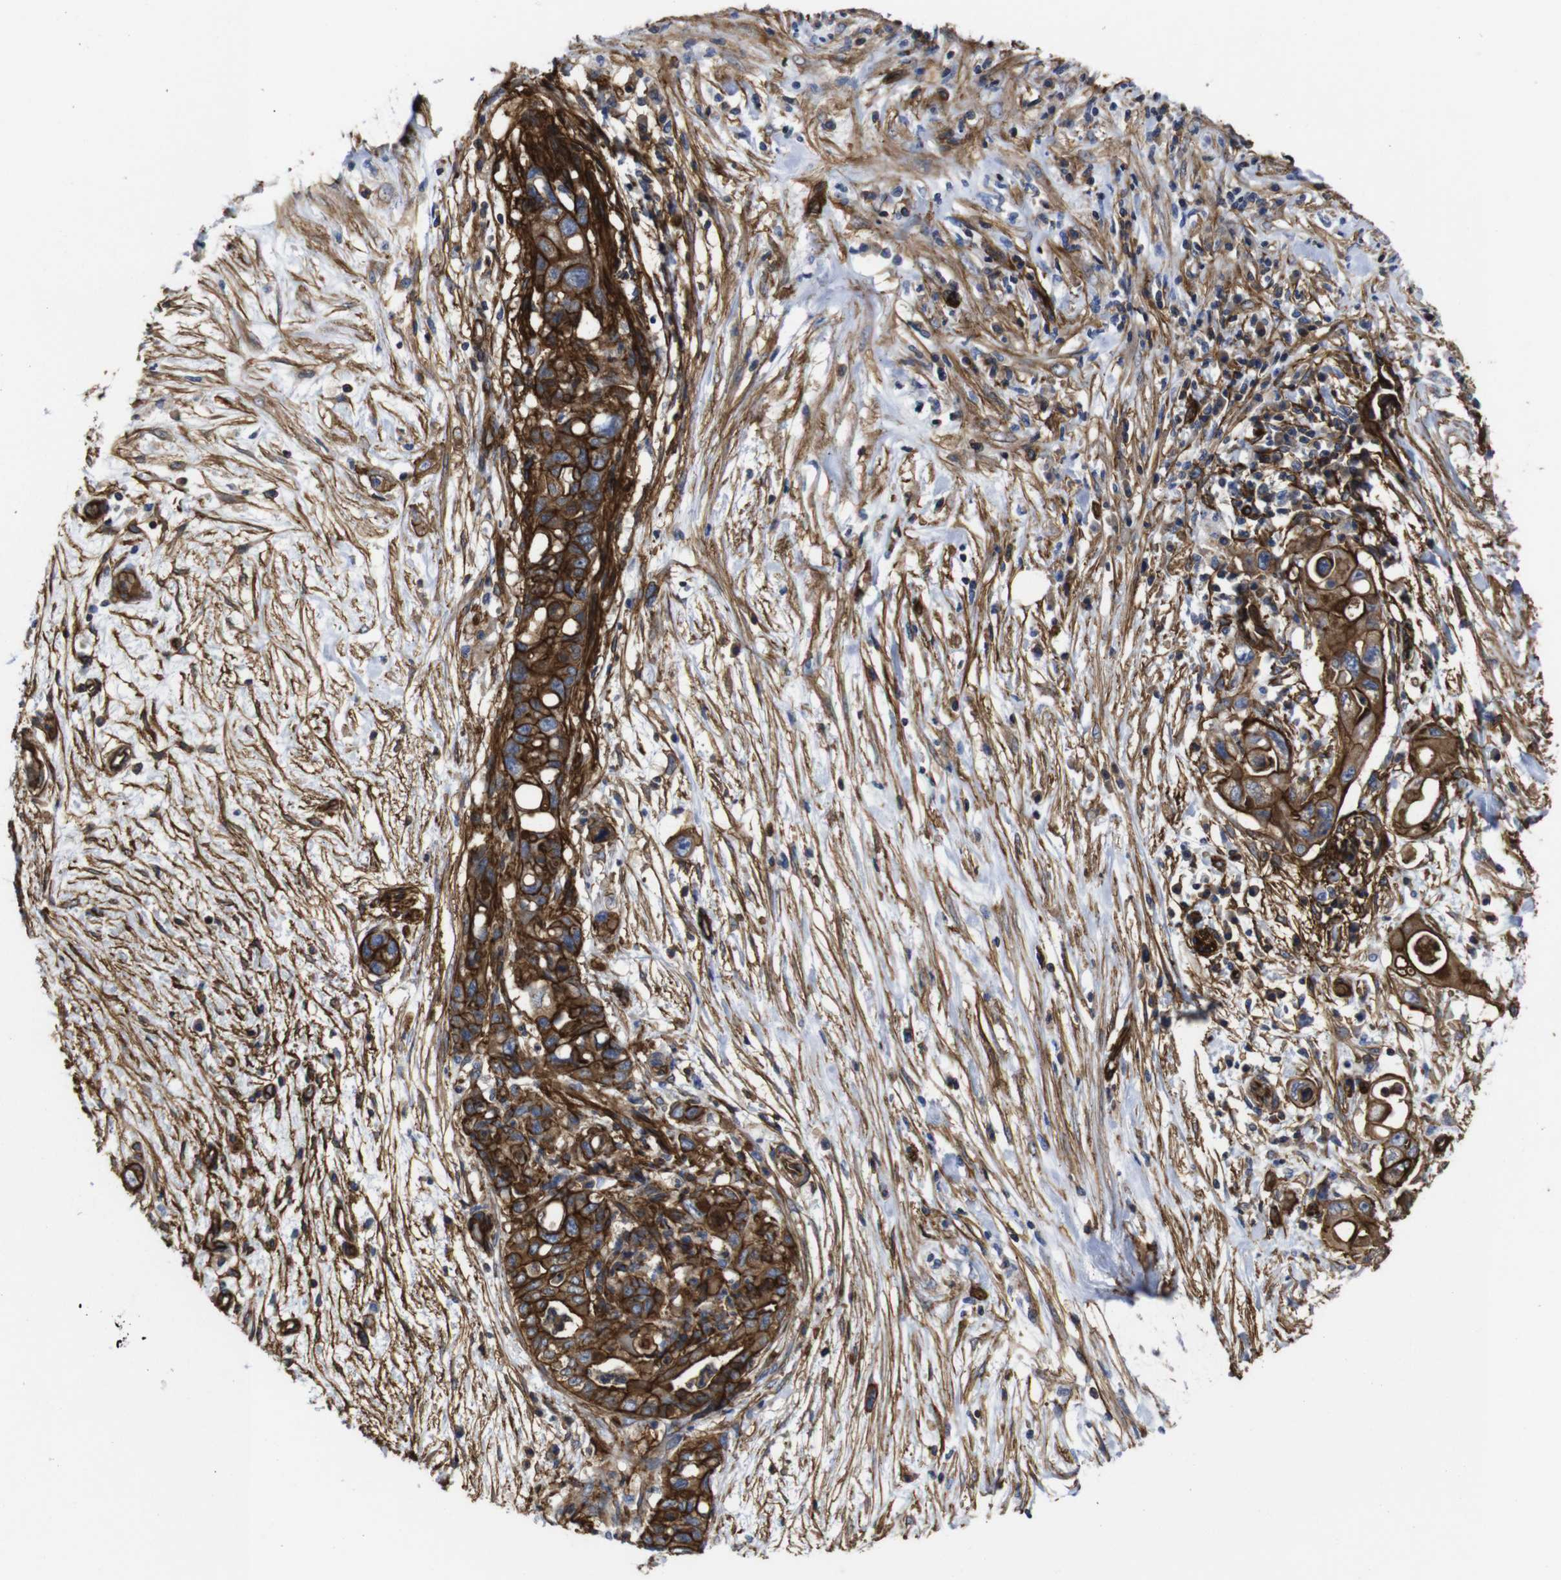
{"staining": {"intensity": "strong", "quantity": ">75%", "location": "cytoplasmic/membranous"}, "tissue": "pancreatic cancer", "cell_type": "Tumor cells", "image_type": "cancer", "snomed": [{"axis": "morphology", "description": "Normal tissue, NOS"}, {"axis": "topography", "description": "Pancreas"}], "caption": "Human pancreatic cancer stained with a brown dye displays strong cytoplasmic/membranous positive expression in about >75% of tumor cells.", "gene": "SPTBN1", "patient": {"sex": "male", "age": 42}}